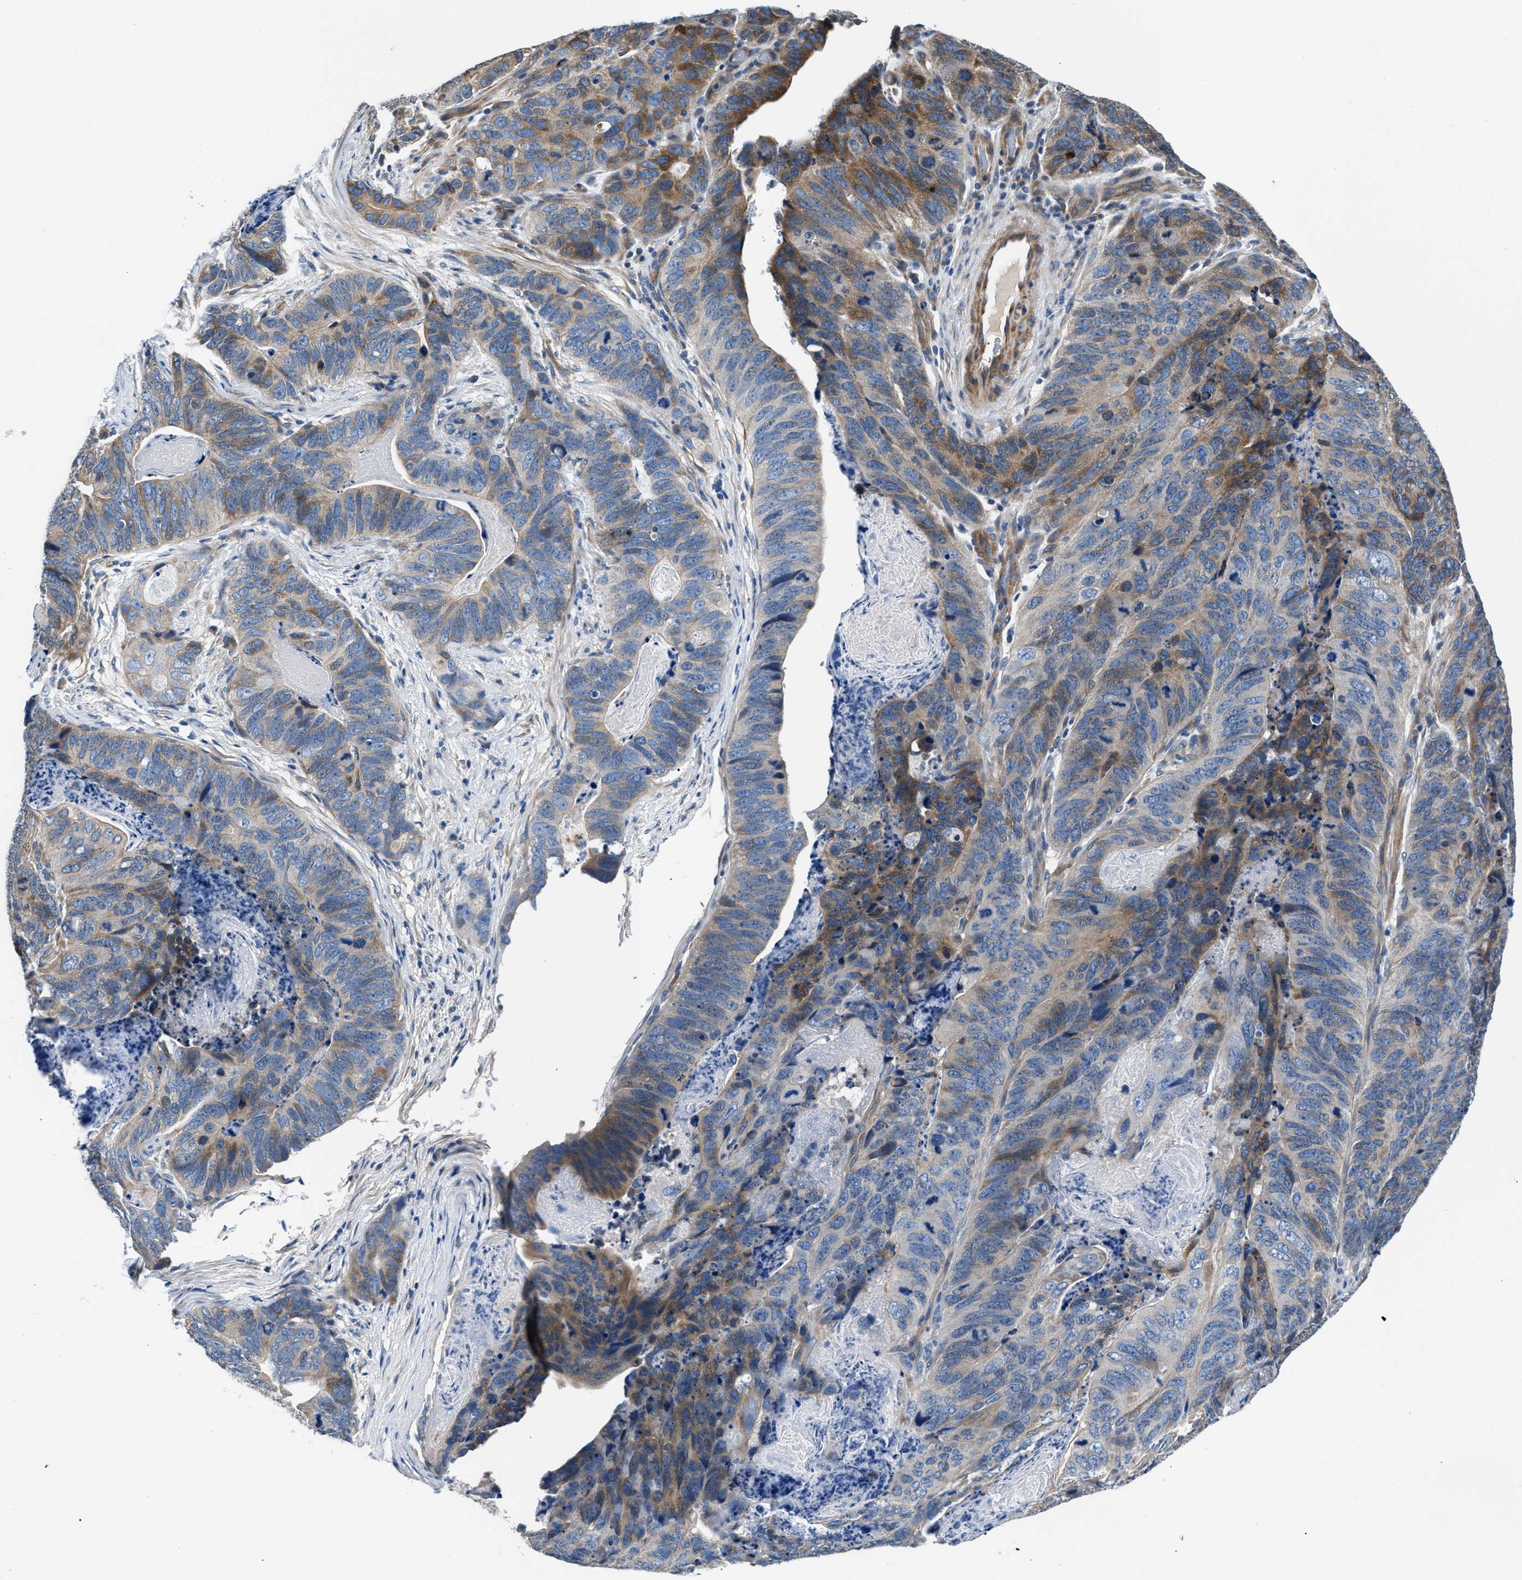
{"staining": {"intensity": "moderate", "quantity": "<25%", "location": "cytoplasmic/membranous"}, "tissue": "stomach cancer", "cell_type": "Tumor cells", "image_type": "cancer", "snomed": [{"axis": "morphology", "description": "Normal tissue, NOS"}, {"axis": "morphology", "description": "Adenocarcinoma, NOS"}, {"axis": "topography", "description": "Stomach"}], "caption": "Protein expression analysis of human stomach cancer (adenocarcinoma) reveals moderate cytoplasmic/membranous staining in approximately <25% of tumor cells.", "gene": "CDRT4", "patient": {"sex": "female", "age": 89}}